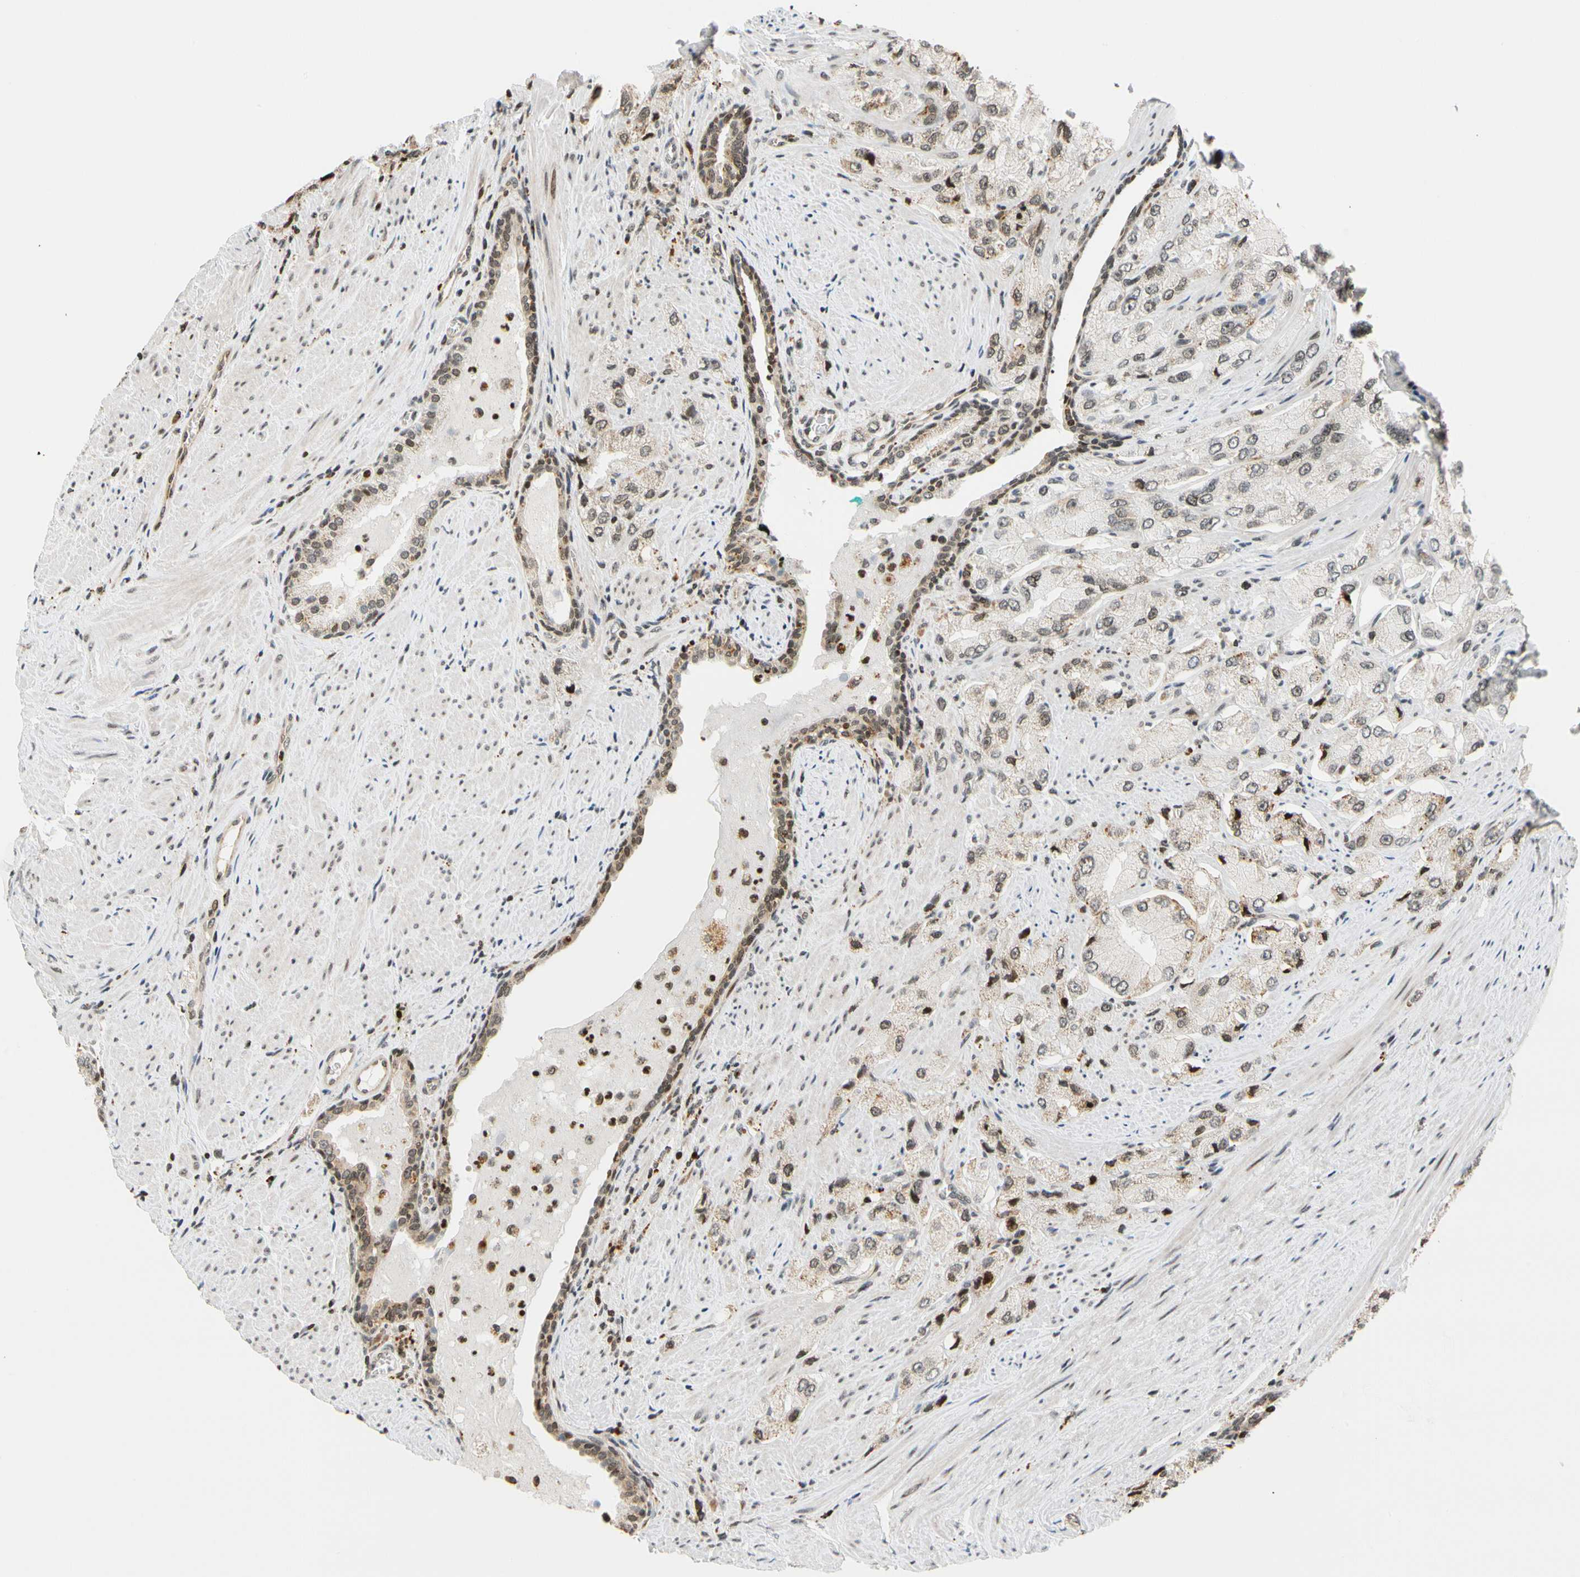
{"staining": {"intensity": "moderate", "quantity": "<25%", "location": "cytoplasmic/membranous,nuclear"}, "tissue": "prostate cancer", "cell_type": "Tumor cells", "image_type": "cancer", "snomed": [{"axis": "morphology", "description": "Adenocarcinoma, High grade"}, {"axis": "topography", "description": "Prostate"}], "caption": "A histopathology image of prostate cancer stained for a protein reveals moderate cytoplasmic/membranous and nuclear brown staining in tumor cells.", "gene": "CDK7", "patient": {"sex": "male", "age": 58}}